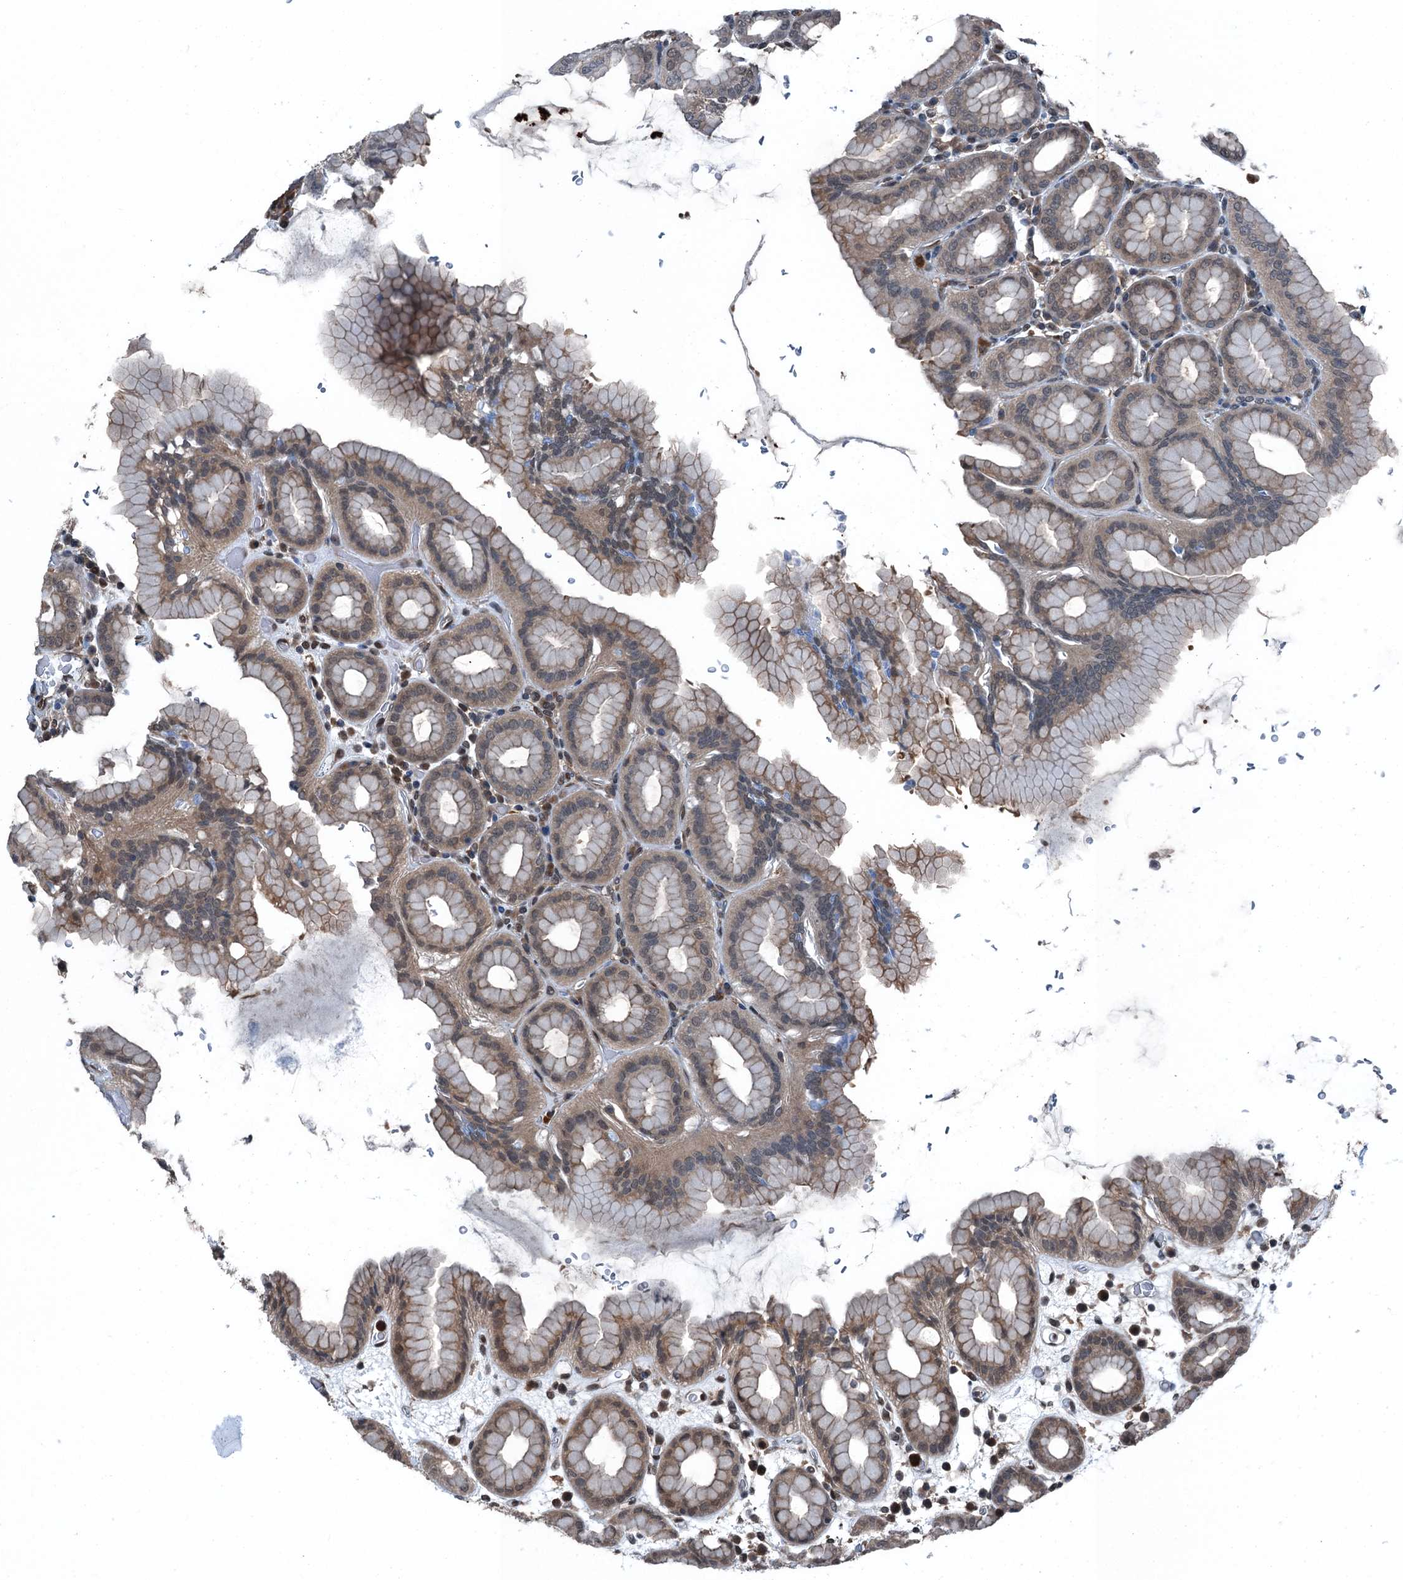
{"staining": {"intensity": "strong", "quantity": "<25%", "location": "cytoplasmic/membranous,nuclear"}, "tissue": "stomach", "cell_type": "Glandular cells", "image_type": "normal", "snomed": [{"axis": "morphology", "description": "Normal tissue, NOS"}, {"axis": "topography", "description": "Stomach, upper"}], "caption": "About <25% of glandular cells in normal stomach demonstrate strong cytoplasmic/membranous,nuclear protein expression as visualized by brown immunohistochemical staining.", "gene": "RNH1", "patient": {"sex": "male", "age": 68}}